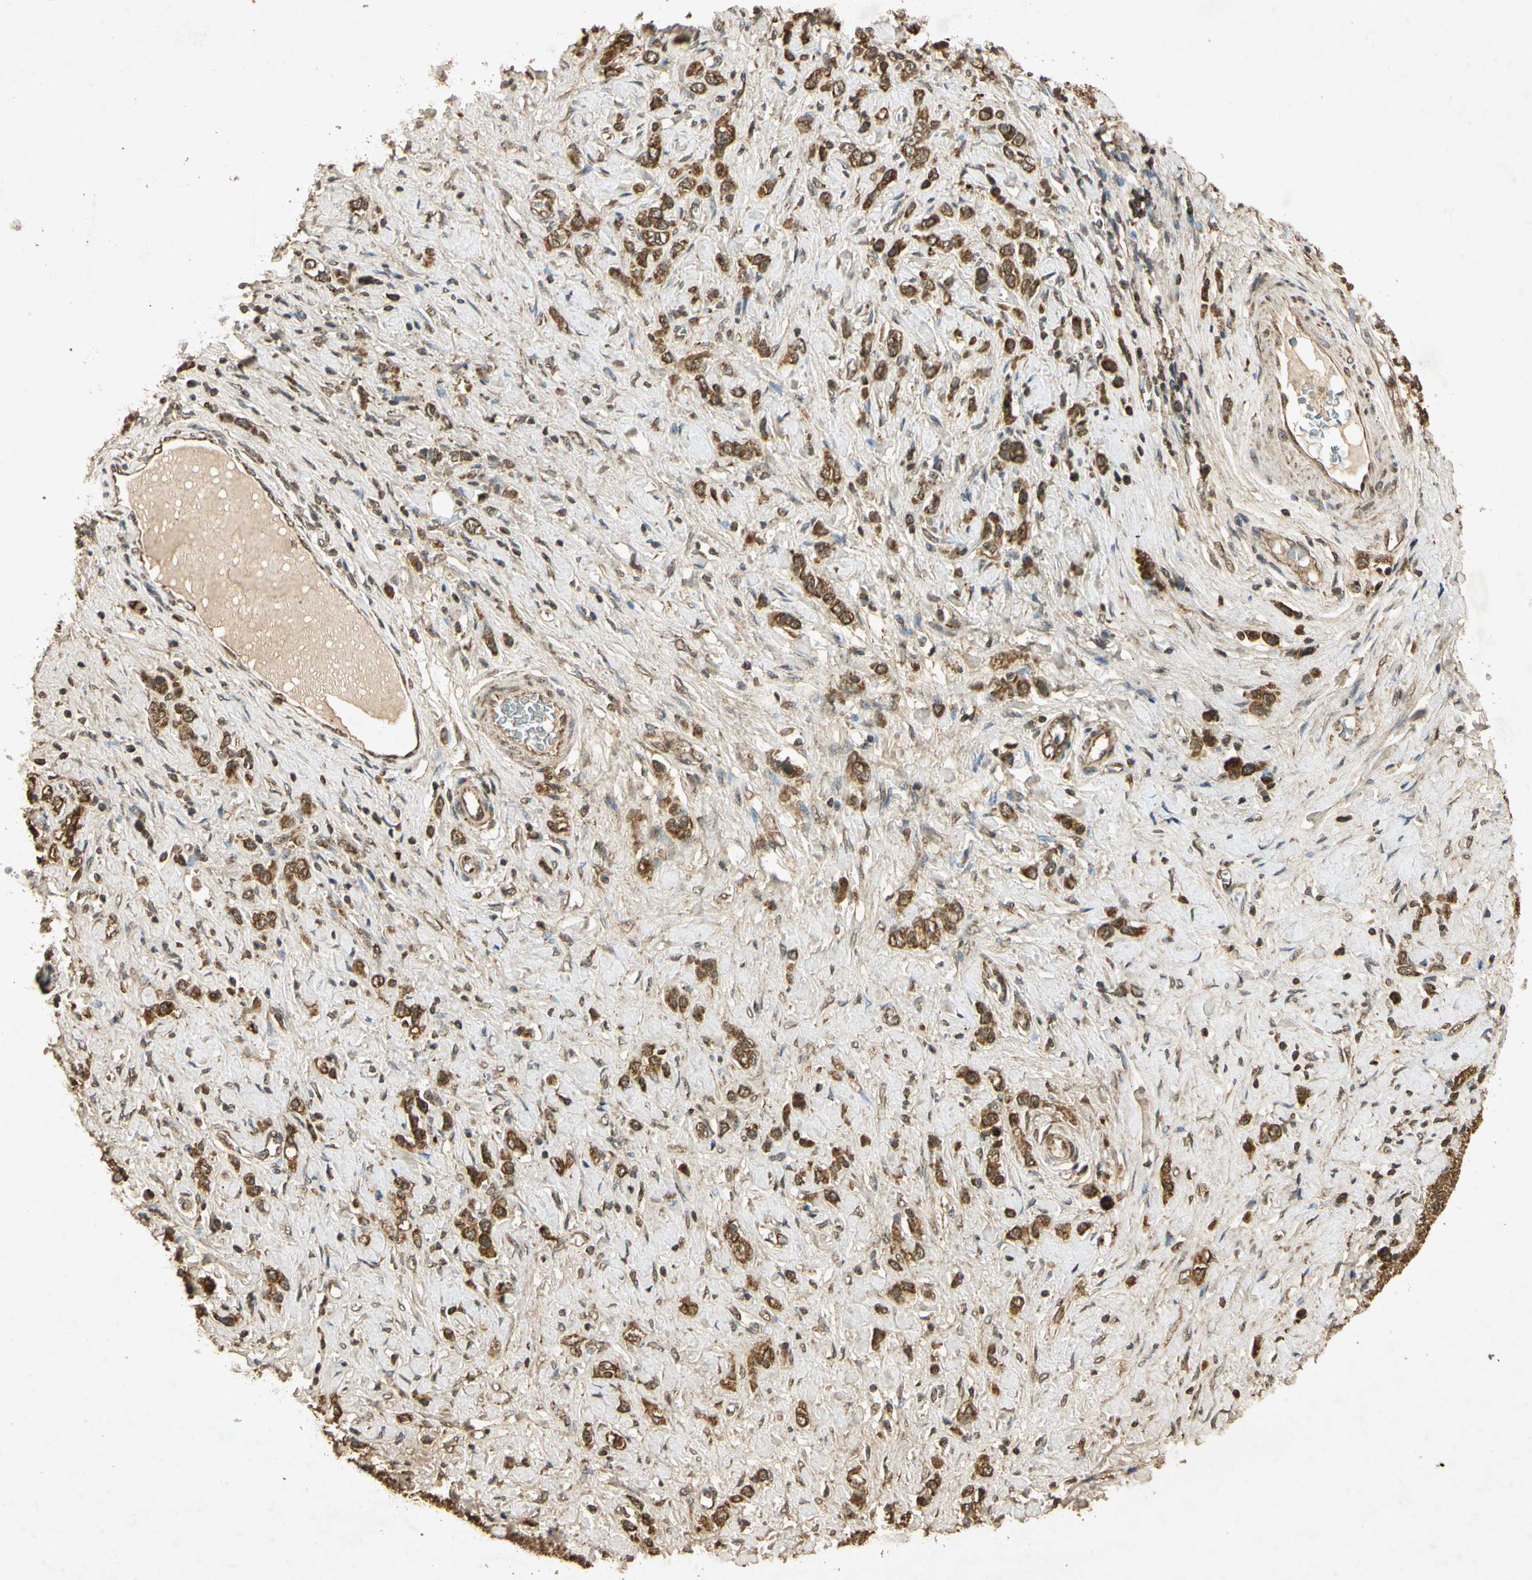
{"staining": {"intensity": "moderate", "quantity": ">75%", "location": "cytoplasmic/membranous"}, "tissue": "stomach cancer", "cell_type": "Tumor cells", "image_type": "cancer", "snomed": [{"axis": "morphology", "description": "Normal tissue, NOS"}, {"axis": "morphology", "description": "Adenocarcinoma, NOS"}, {"axis": "topography", "description": "Stomach, upper"}, {"axis": "topography", "description": "Stomach"}], "caption": "An image of human stomach adenocarcinoma stained for a protein displays moderate cytoplasmic/membranous brown staining in tumor cells. (DAB IHC, brown staining for protein, blue staining for nuclei).", "gene": "PRDX3", "patient": {"sex": "female", "age": 65}}